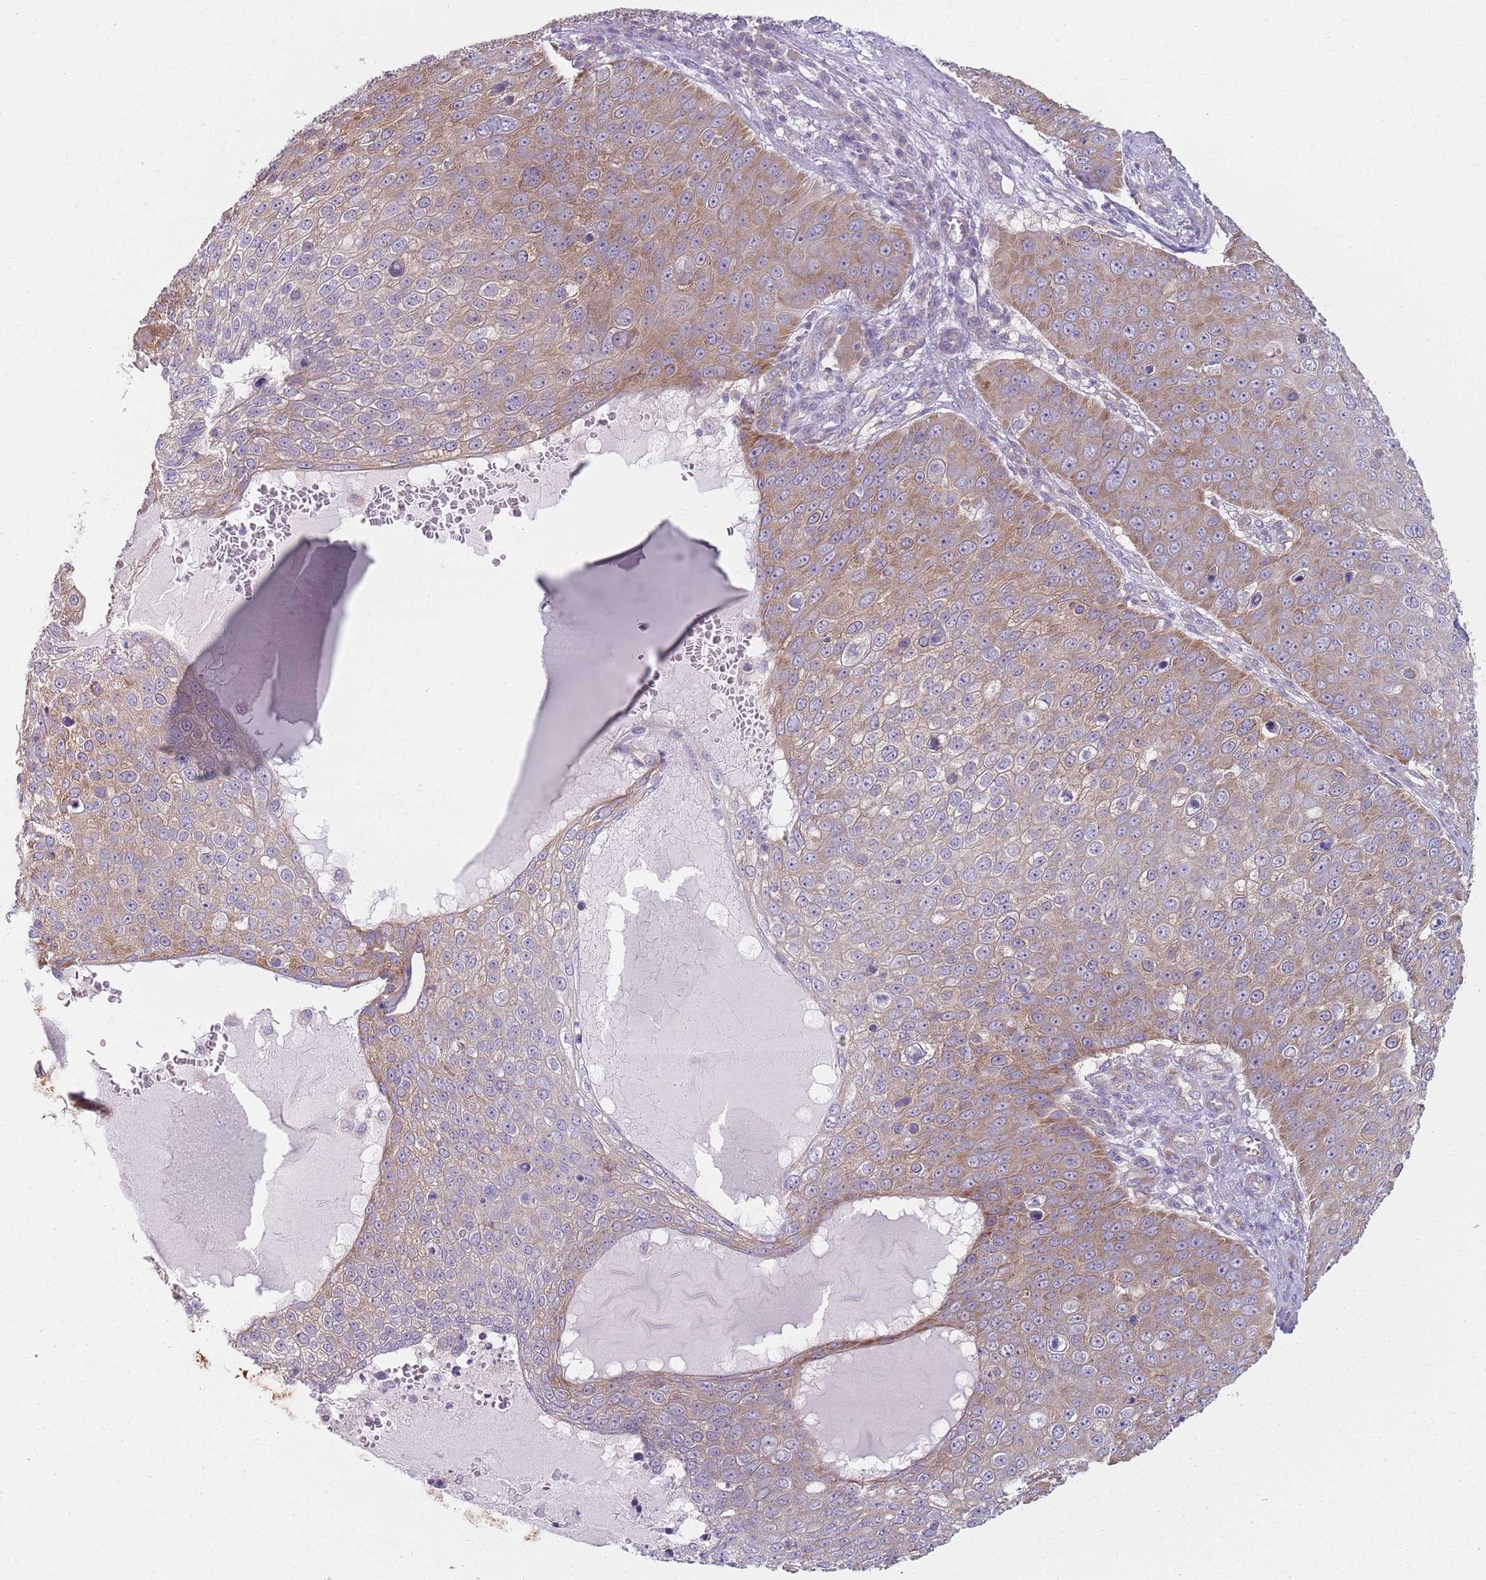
{"staining": {"intensity": "moderate", "quantity": ">75%", "location": "cytoplasmic/membranous"}, "tissue": "skin cancer", "cell_type": "Tumor cells", "image_type": "cancer", "snomed": [{"axis": "morphology", "description": "Squamous cell carcinoma, NOS"}, {"axis": "topography", "description": "Skin"}], "caption": "Skin cancer (squamous cell carcinoma) was stained to show a protein in brown. There is medium levels of moderate cytoplasmic/membranous expression in approximately >75% of tumor cells.", "gene": "SLC26A6", "patient": {"sex": "male", "age": 71}}